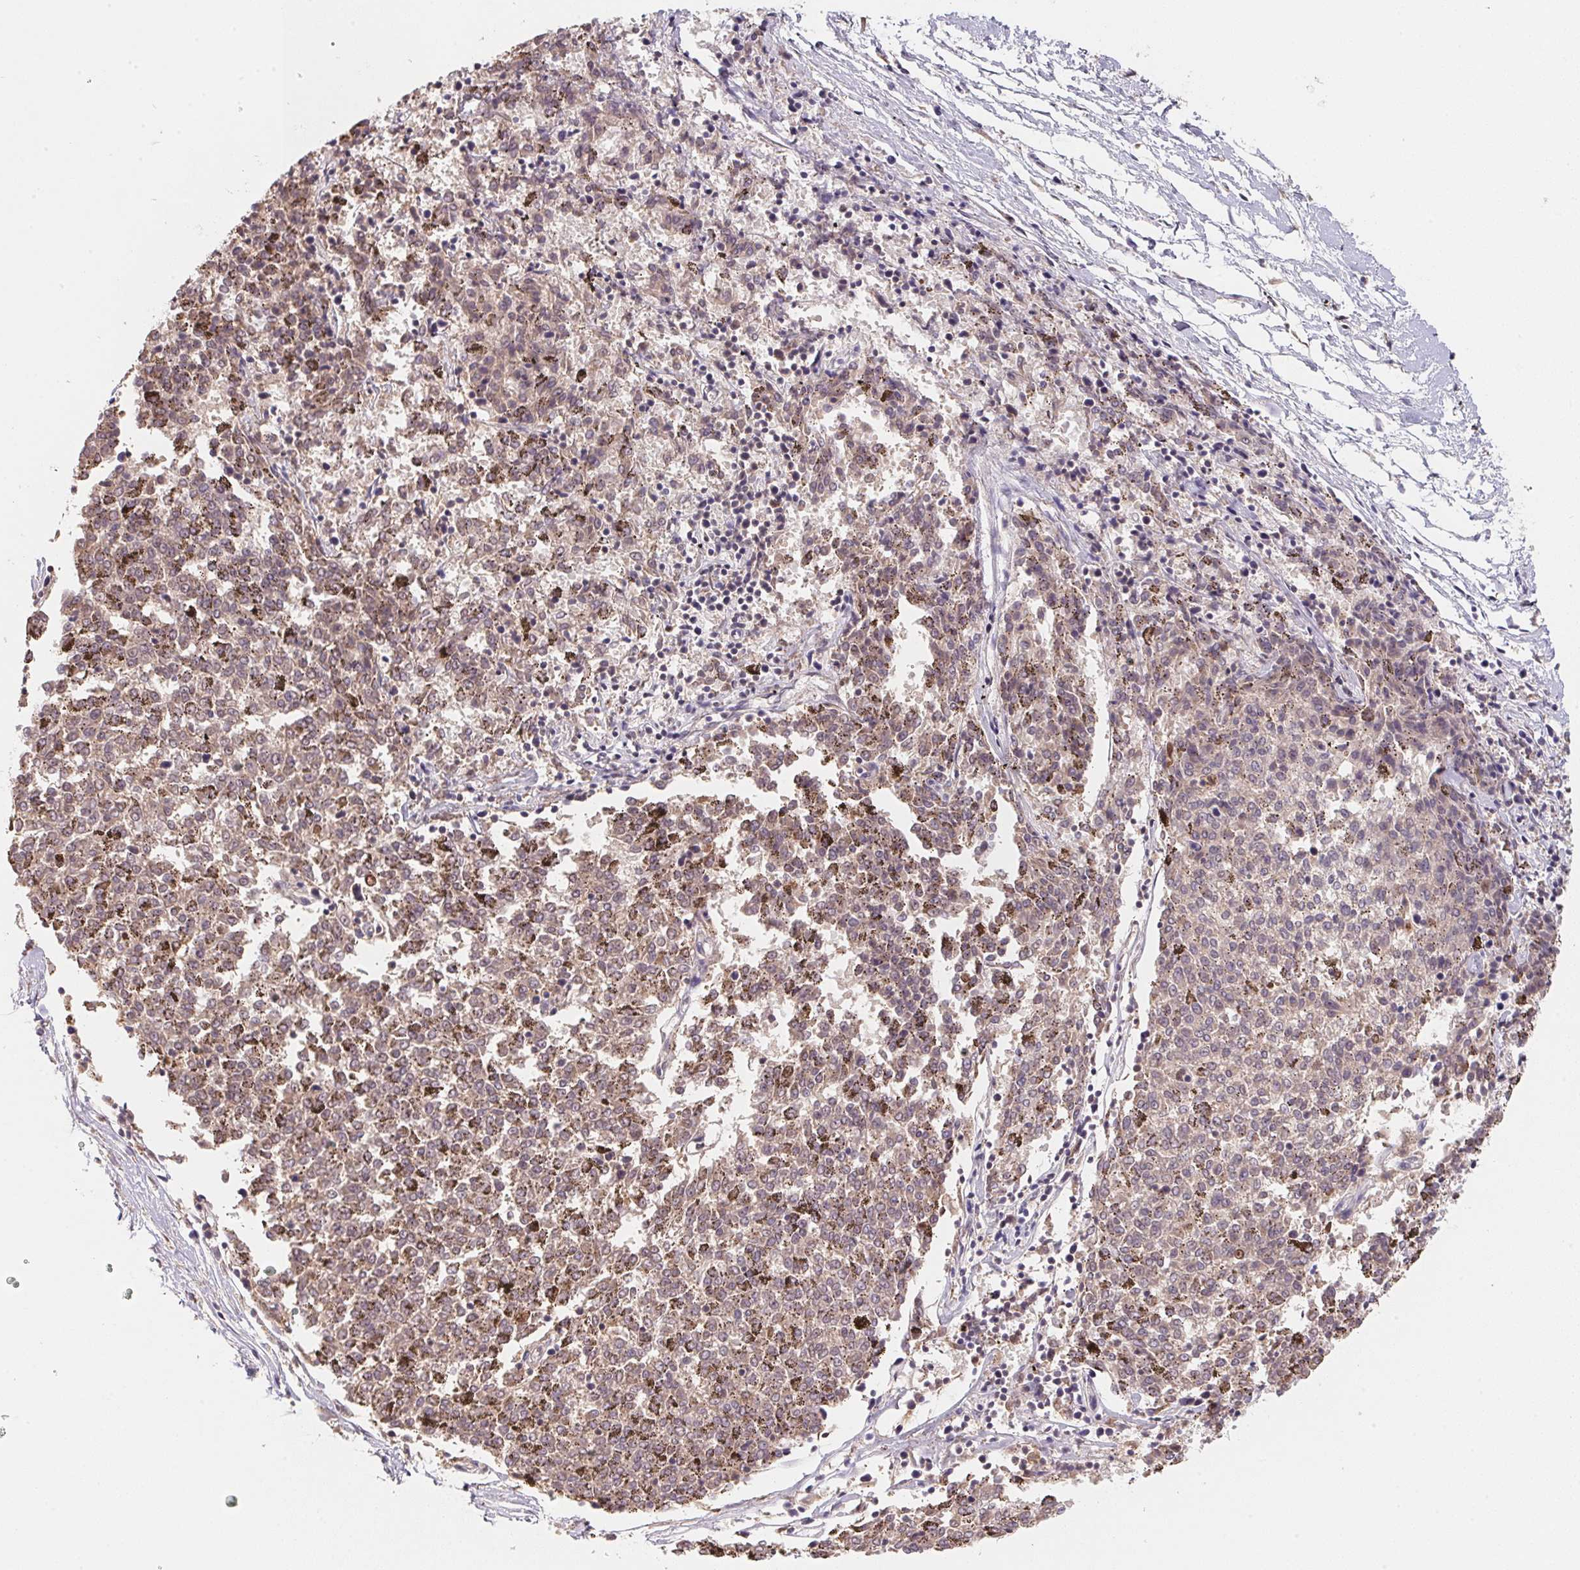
{"staining": {"intensity": "negative", "quantity": "none", "location": "none"}, "tissue": "melanoma", "cell_type": "Tumor cells", "image_type": "cancer", "snomed": [{"axis": "morphology", "description": "Malignant melanoma, NOS"}, {"axis": "topography", "description": "Skin"}], "caption": "A high-resolution image shows immunohistochemistry staining of melanoma, which demonstrates no significant staining in tumor cells.", "gene": "KIFC1", "patient": {"sex": "female", "age": 72}}